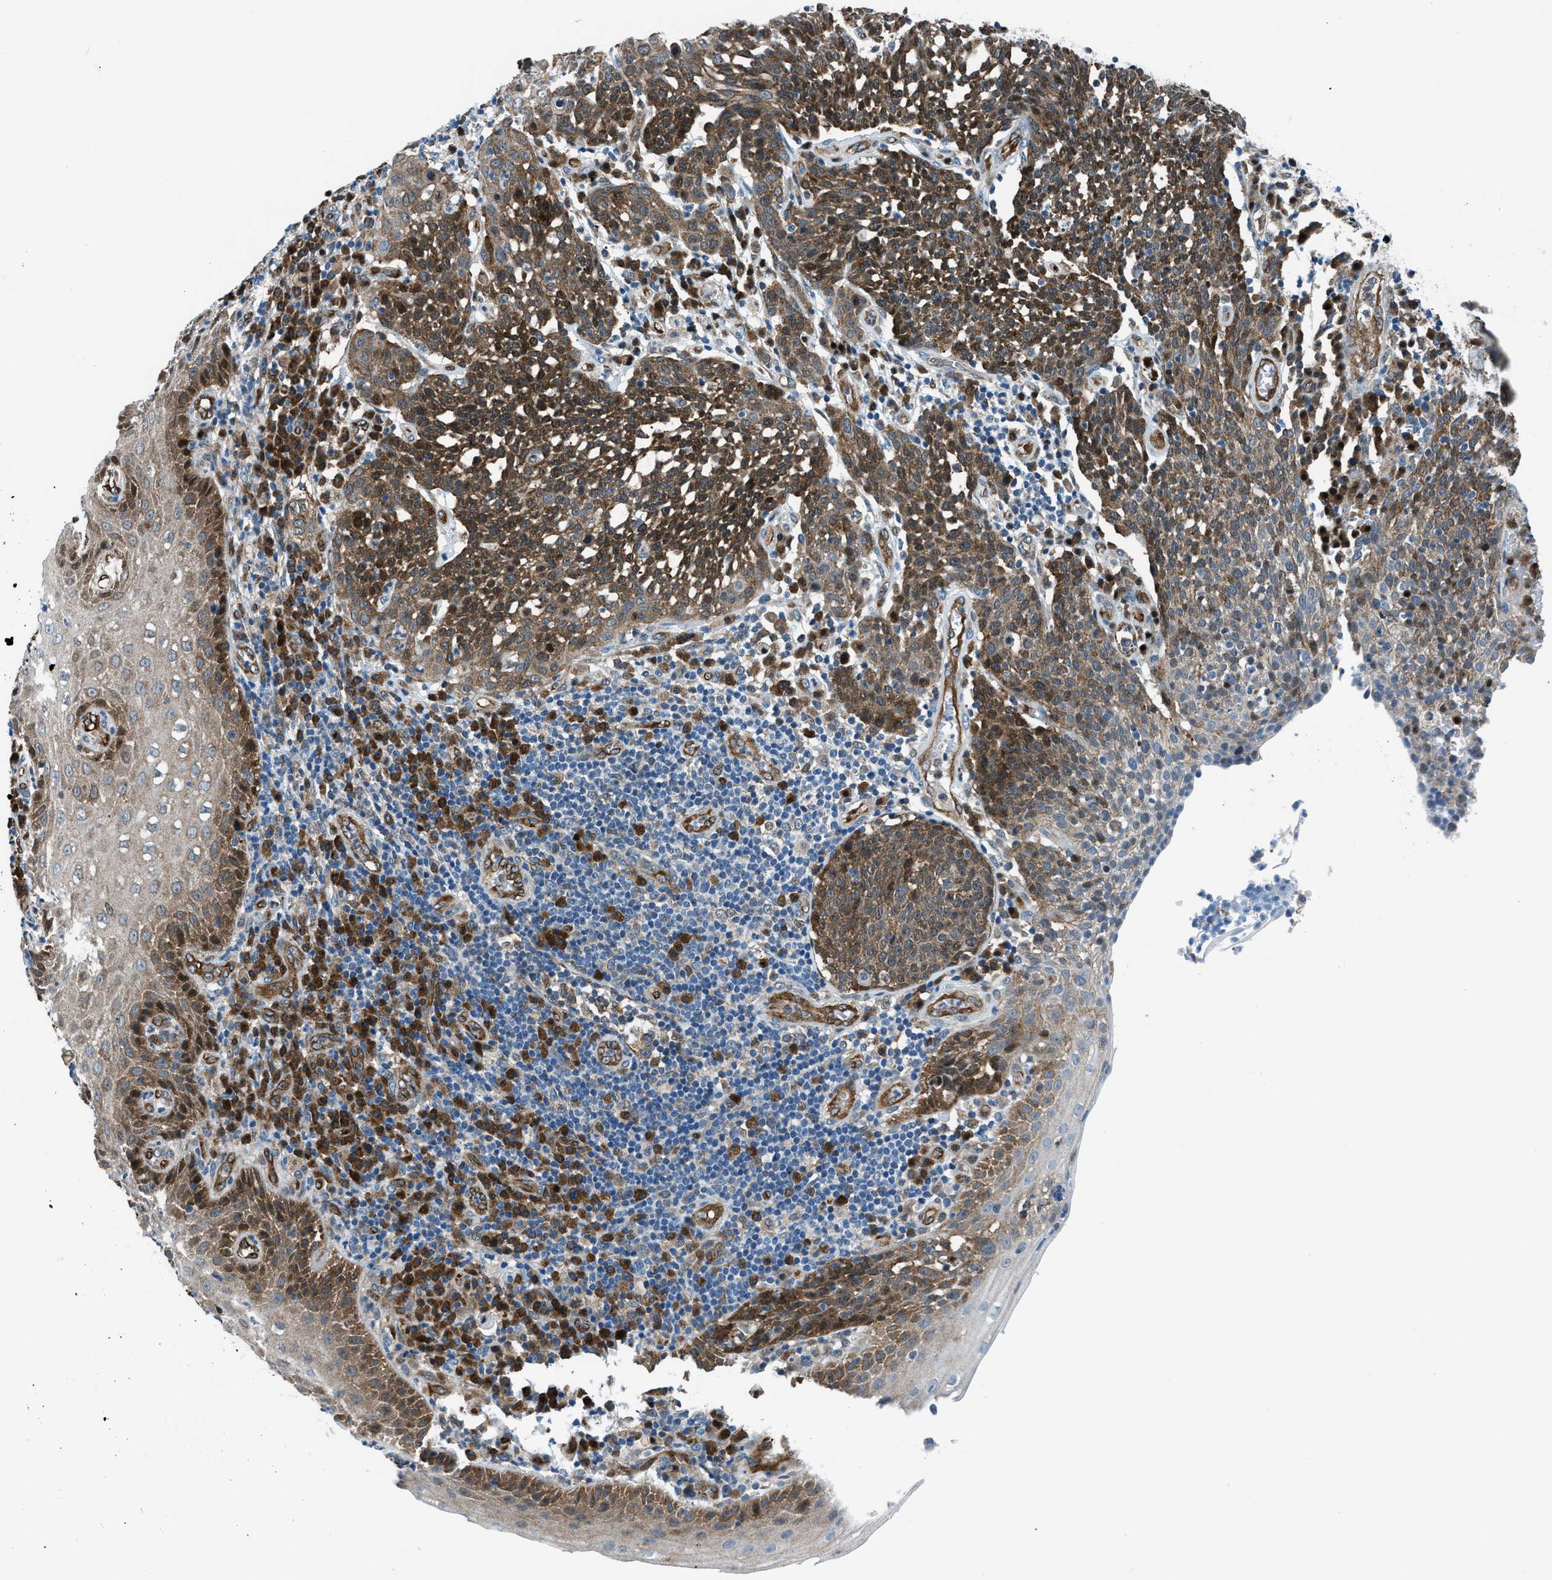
{"staining": {"intensity": "moderate", "quantity": ">75%", "location": "cytoplasmic/membranous,nuclear"}, "tissue": "cervical cancer", "cell_type": "Tumor cells", "image_type": "cancer", "snomed": [{"axis": "morphology", "description": "Squamous cell carcinoma, NOS"}, {"axis": "topography", "description": "Cervix"}], "caption": "Moderate cytoplasmic/membranous and nuclear positivity is appreciated in approximately >75% of tumor cells in cervical squamous cell carcinoma. (Stains: DAB (3,3'-diaminobenzidine) in brown, nuclei in blue, Microscopy: brightfield microscopy at high magnification).", "gene": "YWHAE", "patient": {"sex": "female", "age": 34}}